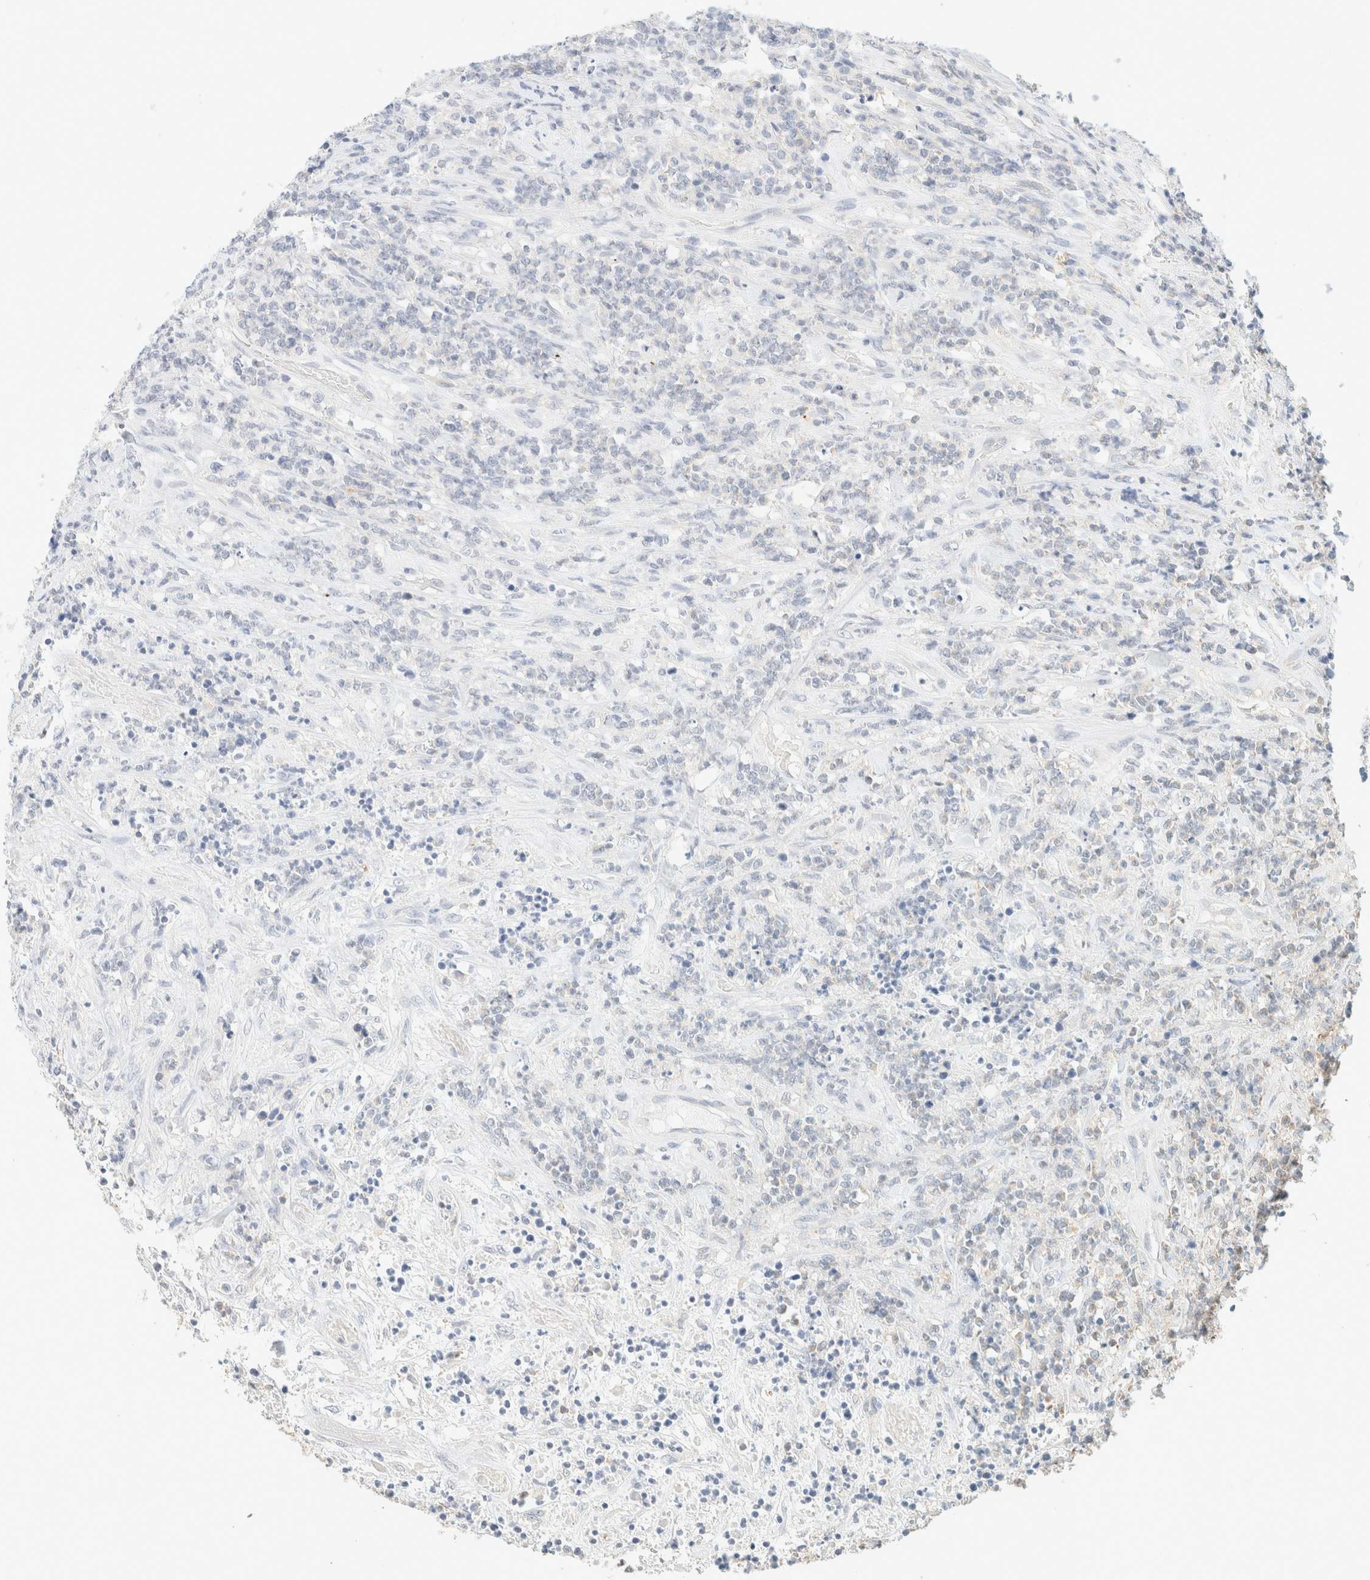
{"staining": {"intensity": "negative", "quantity": "none", "location": "none"}, "tissue": "lymphoma", "cell_type": "Tumor cells", "image_type": "cancer", "snomed": [{"axis": "morphology", "description": "Malignant lymphoma, non-Hodgkin's type, High grade"}, {"axis": "topography", "description": "Soft tissue"}], "caption": "IHC of lymphoma displays no positivity in tumor cells.", "gene": "TIMD4", "patient": {"sex": "male", "age": 18}}